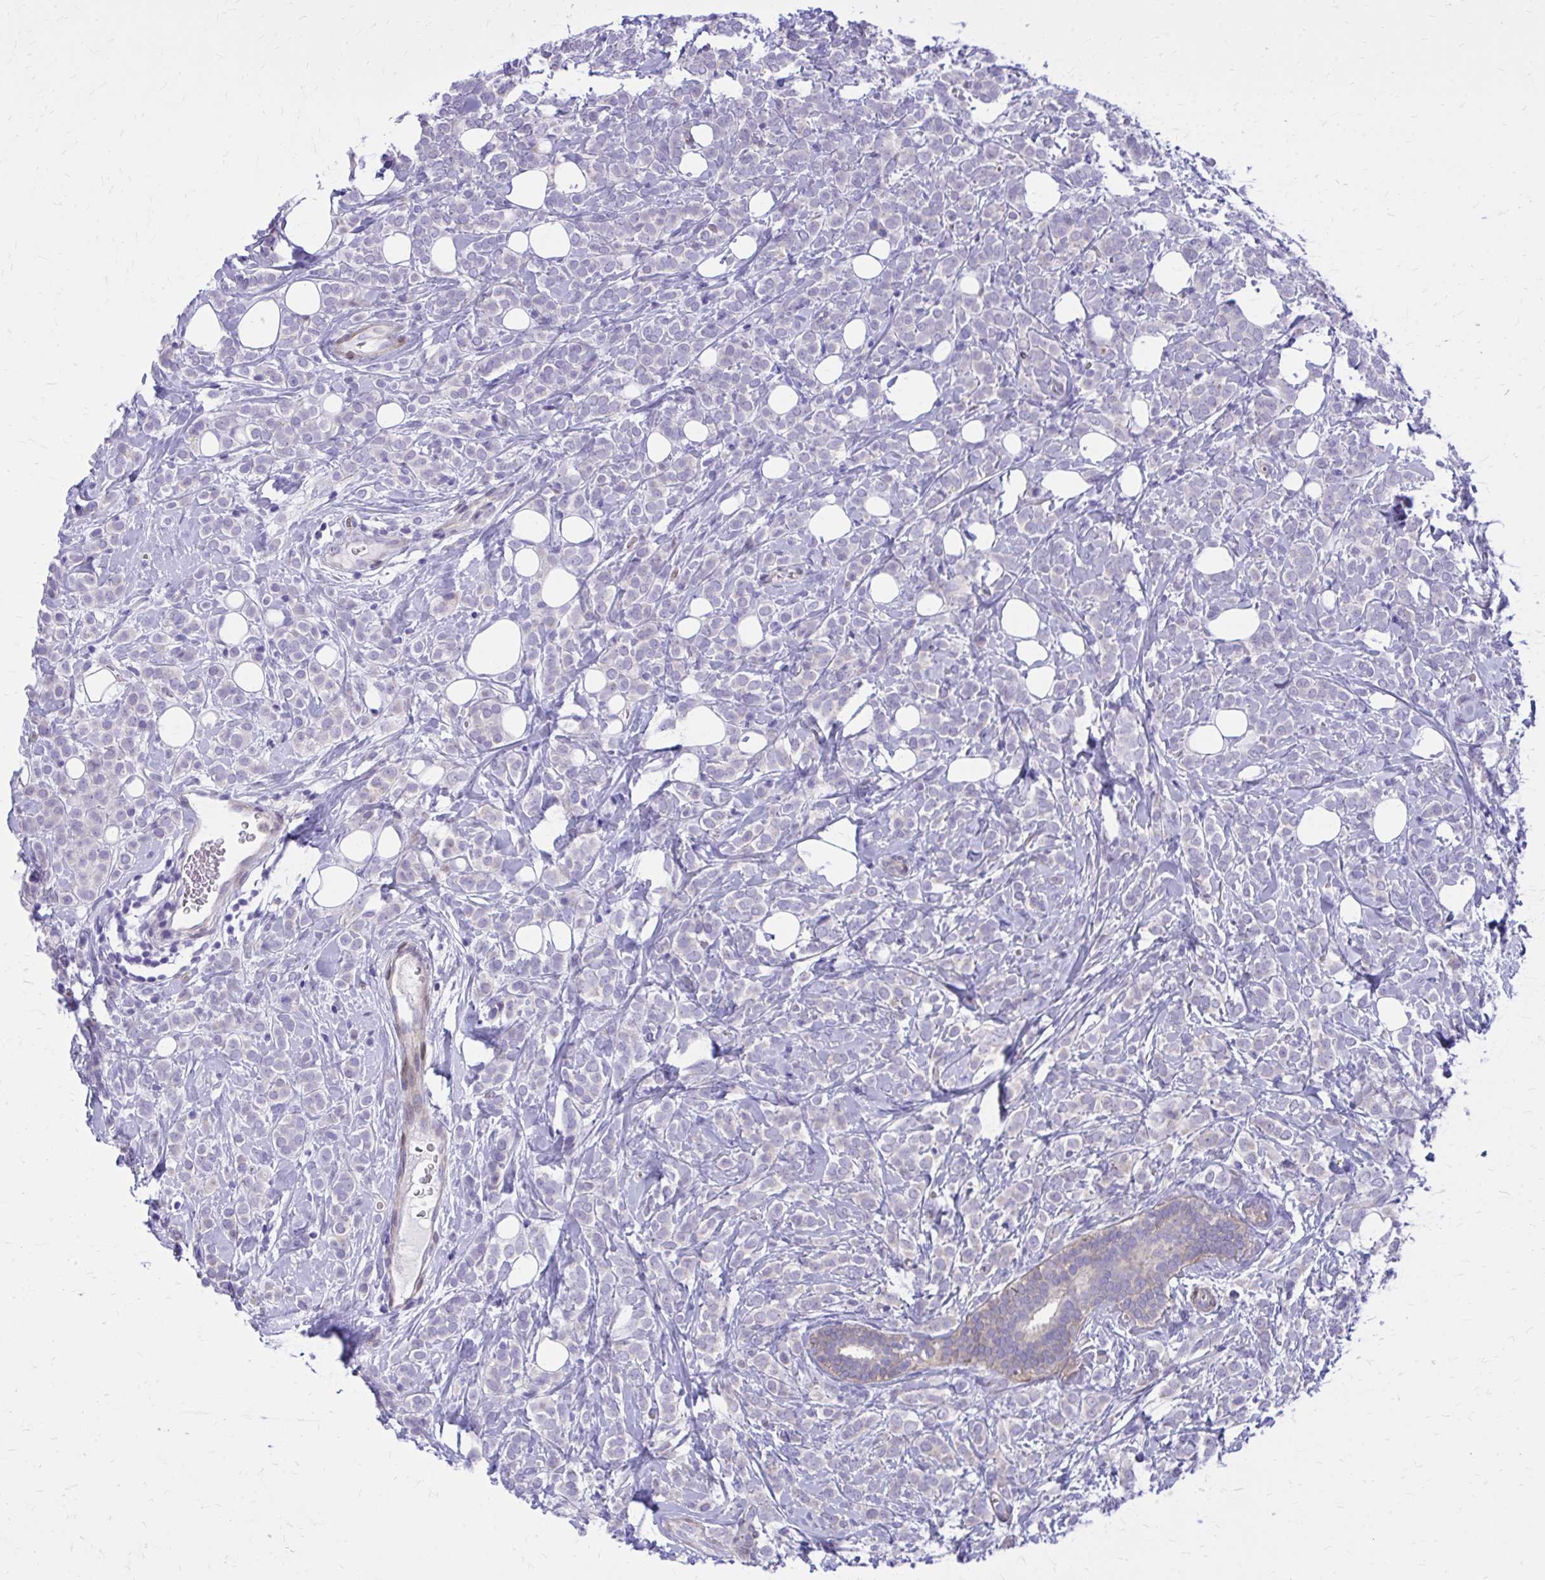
{"staining": {"intensity": "negative", "quantity": "none", "location": "none"}, "tissue": "breast cancer", "cell_type": "Tumor cells", "image_type": "cancer", "snomed": [{"axis": "morphology", "description": "Lobular carcinoma"}, {"axis": "topography", "description": "Breast"}], "caption": "Micrograph shows no significant protein expression in tumor cells of breast lobular carcinoma. (DAB IHC visualized using brightfield microscopy, high magnification).", "gene": "ADAMTSL1", "patient": {"sex": "female", "age": 49}}